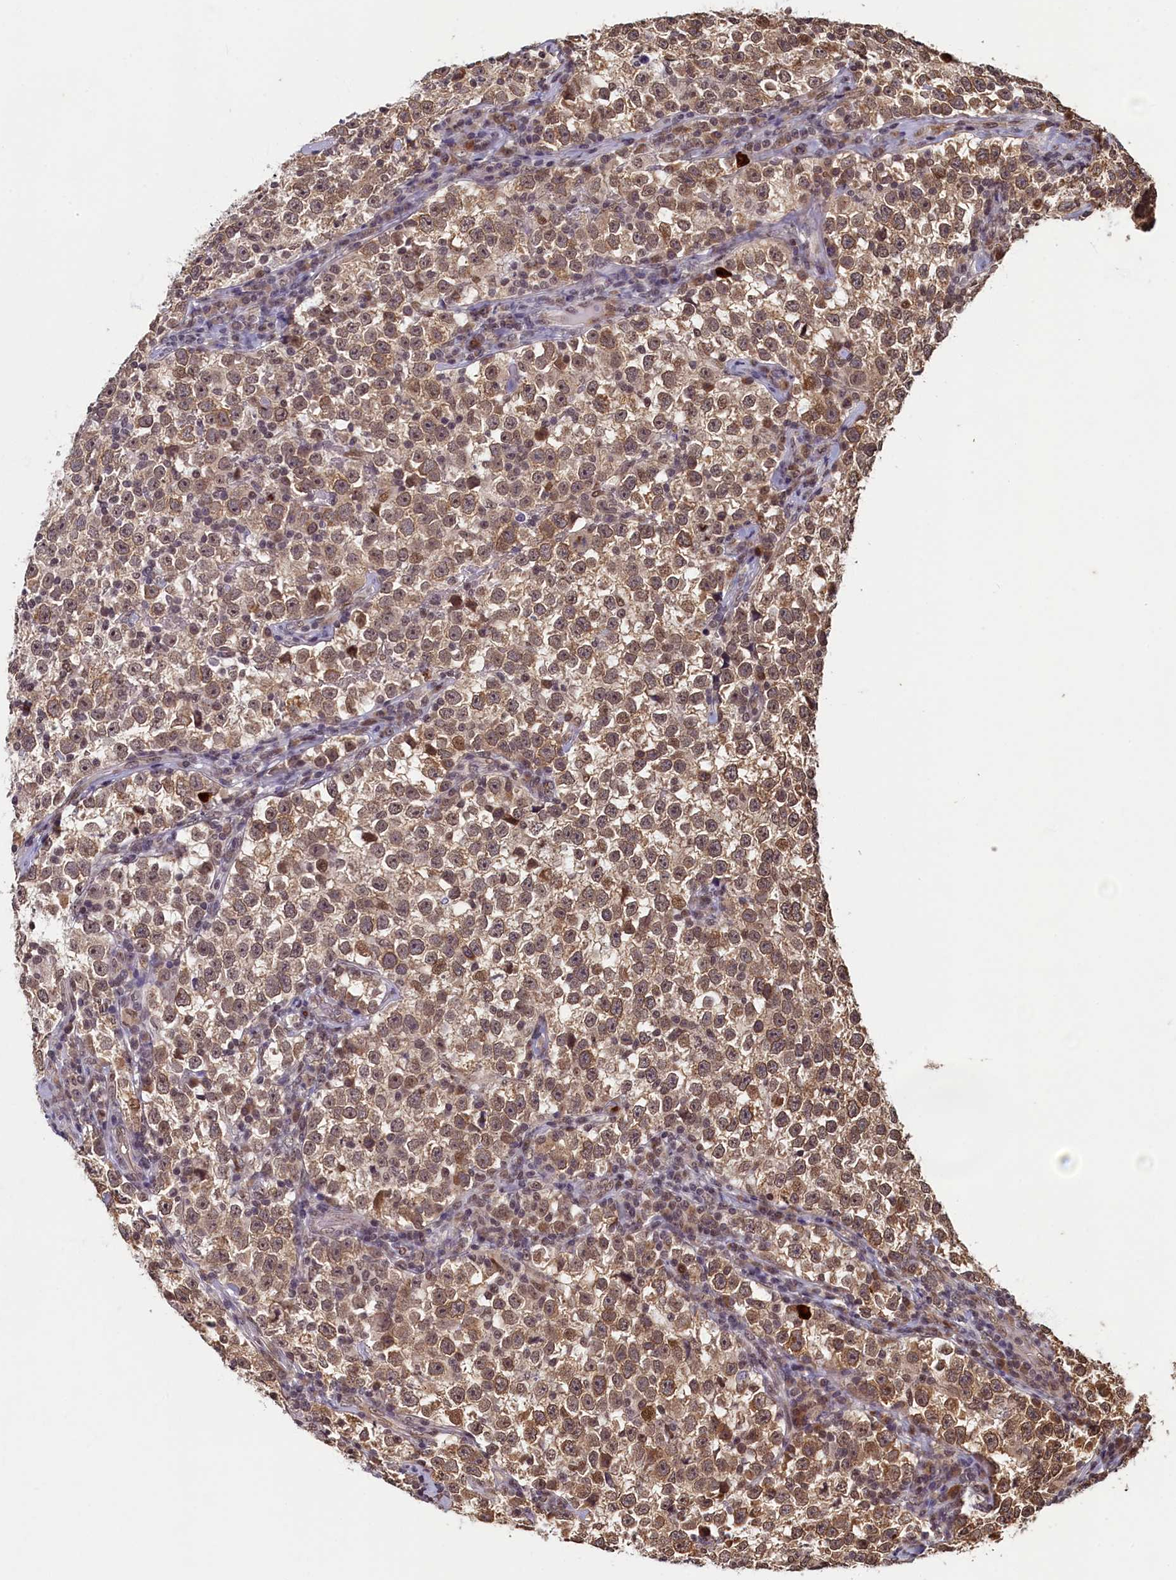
{"staining": {"intensity": "moderate", "quantity": ">75%", "location": "cytoplasmic/membranous,nuclear"}, "tissue": "testis cancer", "cell_type": "Tumor cells", "image_type": "cancer", "snomed": [{"axis": "morphology", "description": "Normal tissue, NOS"}, {"axis": "morphology", "description": "Seminoma, NOS"}, {"axis": "topography", "description": "Testis"}], "caption": "Seminoma (testis) stained with DAB (3,3'-diaminobenzidine) IHC shows medium levels of moderate cytoplasmic/membranous and nuclear positivity in approximately >75% of tumor cells. Ihc stains the protein of interest in brown and the nuclei are stained blue.", "gene": "CKAP2L", "patient": {"sex": "male", "age": 43}}